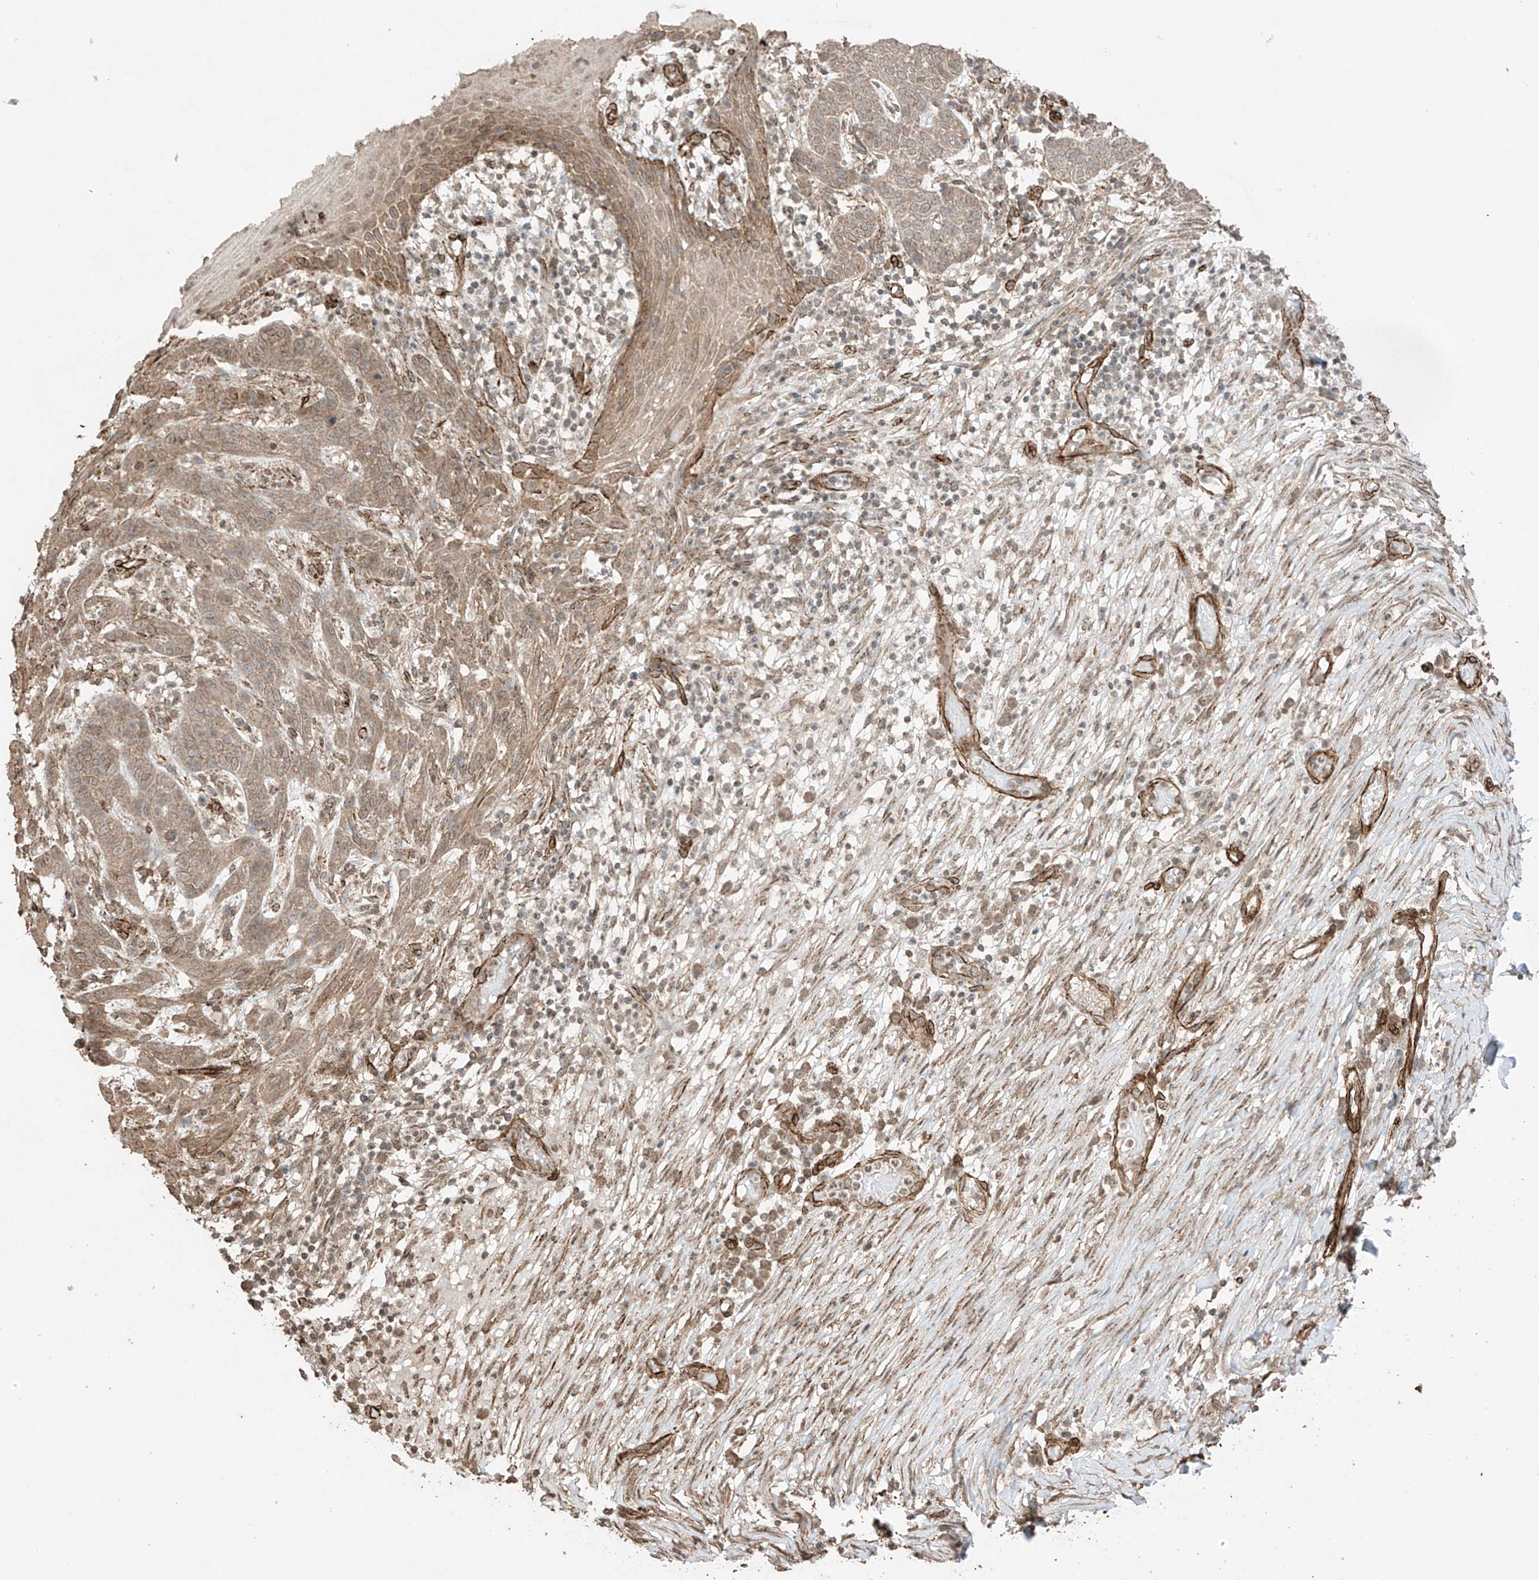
{"staining": {"intensity": "moderate", "quantity": ">75%", "location": "cytoplasmic/membranous"}, "tissue": "skin cancer", "cell_type": "Tumor cells", "image_type": "cancer", "snomed": [{"axis": "morphology", "description": "Normal tissue, NOS"}, {"axis": "morphology", "description": "Basal cell carcinoma"}, {"axis": "topography", "description": "Skin"}], "caption": "Protein expression analysis of human basal cell carcinoma (skin) reveals moderate cytoplasmic/membranous positivity in about >75% of tumor cells. The protein of interest is stained brown, and the nuclei are stained in blue (DAB (3,3'-diaminobenzidine) IHC with brightfield microscopy, high magnification).", "gene": "TTLL5", "patient": {"sex": "male", "age": 64}}